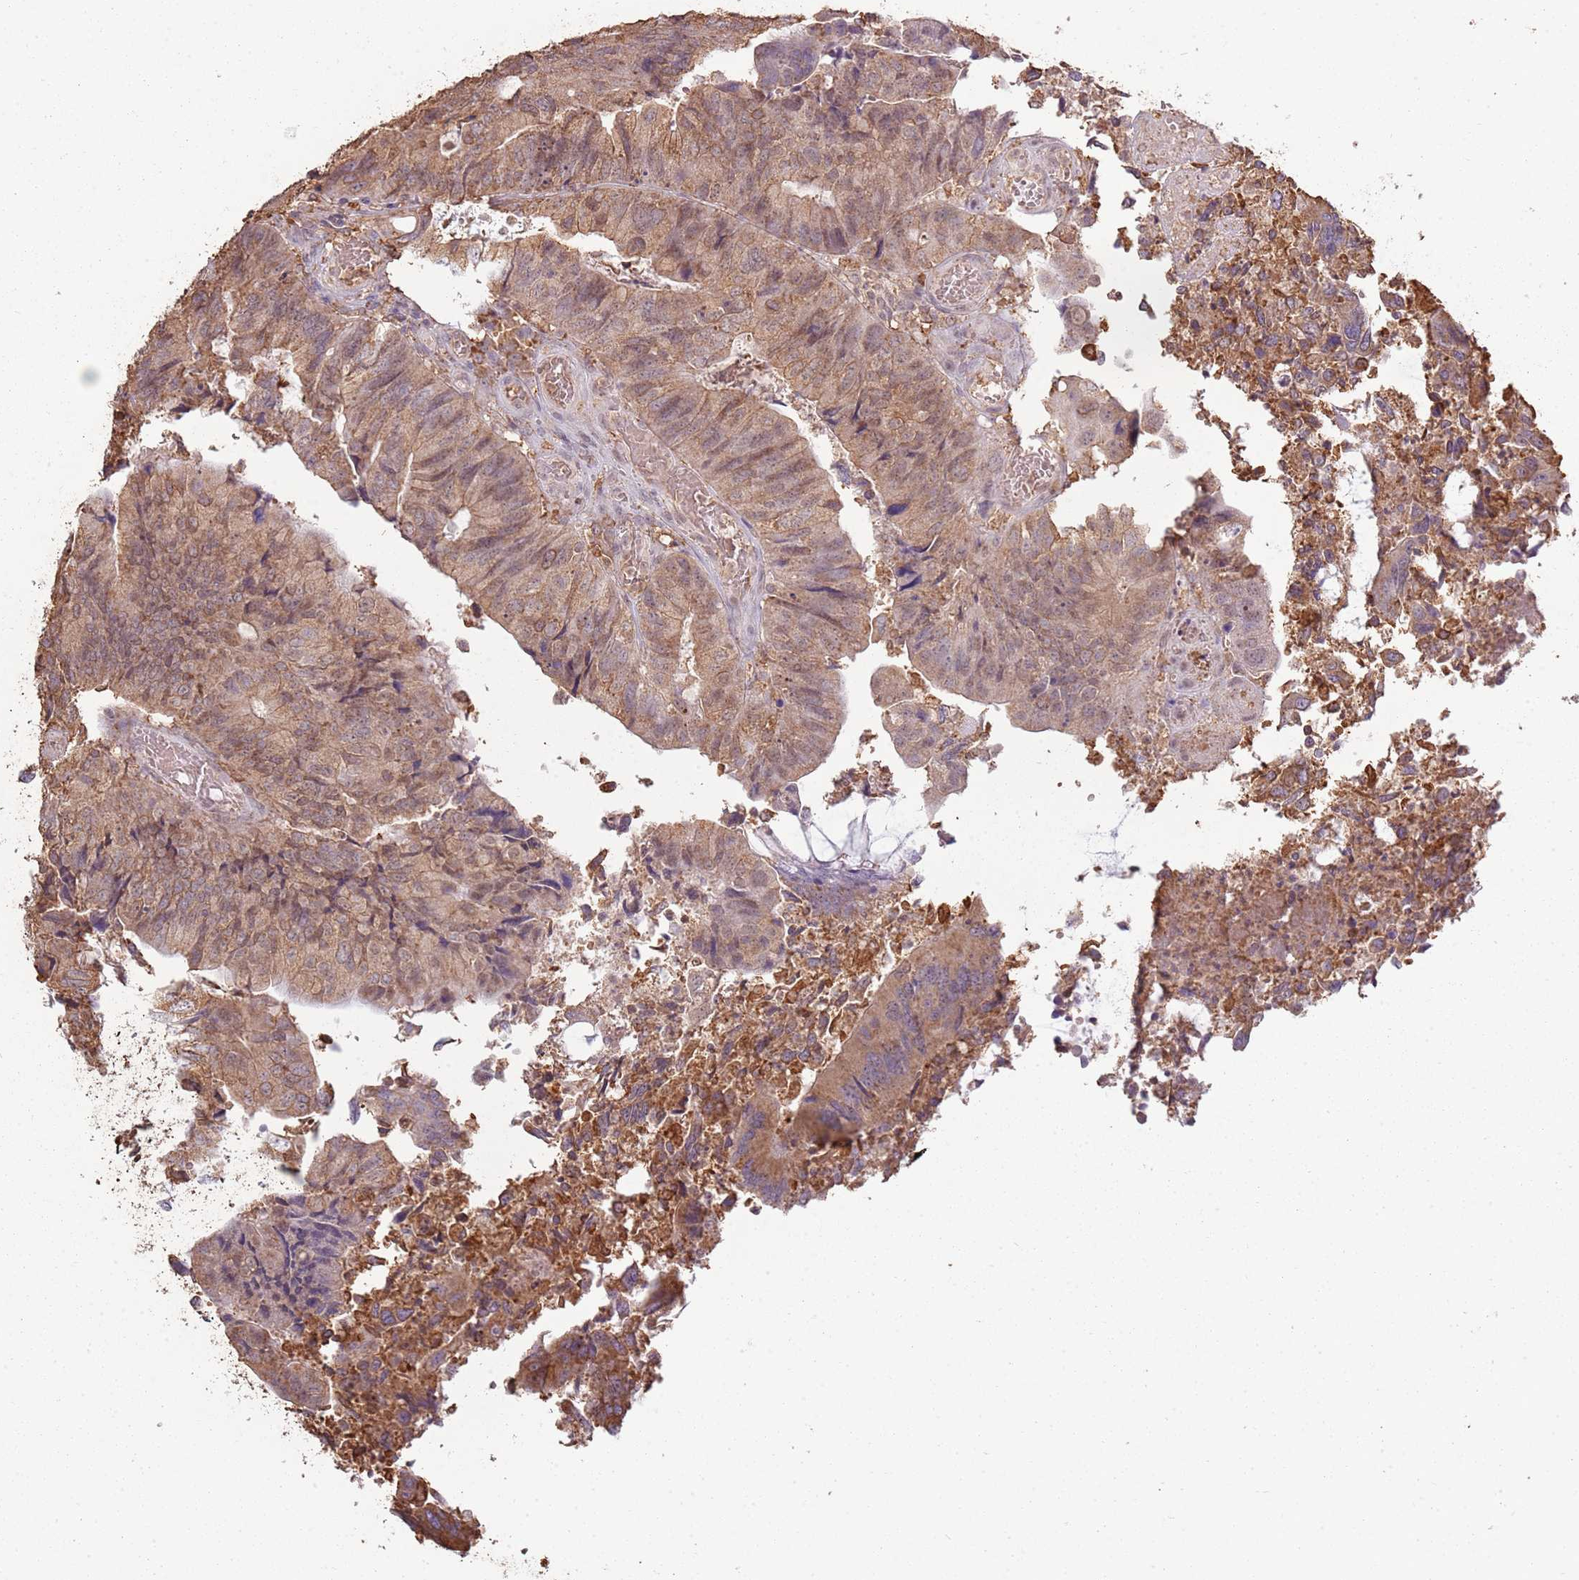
{"staining": {"intensity": "moderate", "quantity": ">75%", "location": "cytoplasmic/membranous,nuclear"}, "tissue": "colorectal cancer", "cell_type": "Tumor cells", "image_type": "cancer", "snomed": [{"axis": "morphology", "description": "Adenocarcinoma, NOS"}, {"axis": "topography", "description": "Colon"}], "caption": "About >75% of tumor cells in human colorectal cancer show moderate cytoplasmic/membranous and nuclear protein staining as visualized by brown immunohistochemical staining.", "gene": "ATOSB", "patient": {"sex": "female", "age": 67}}